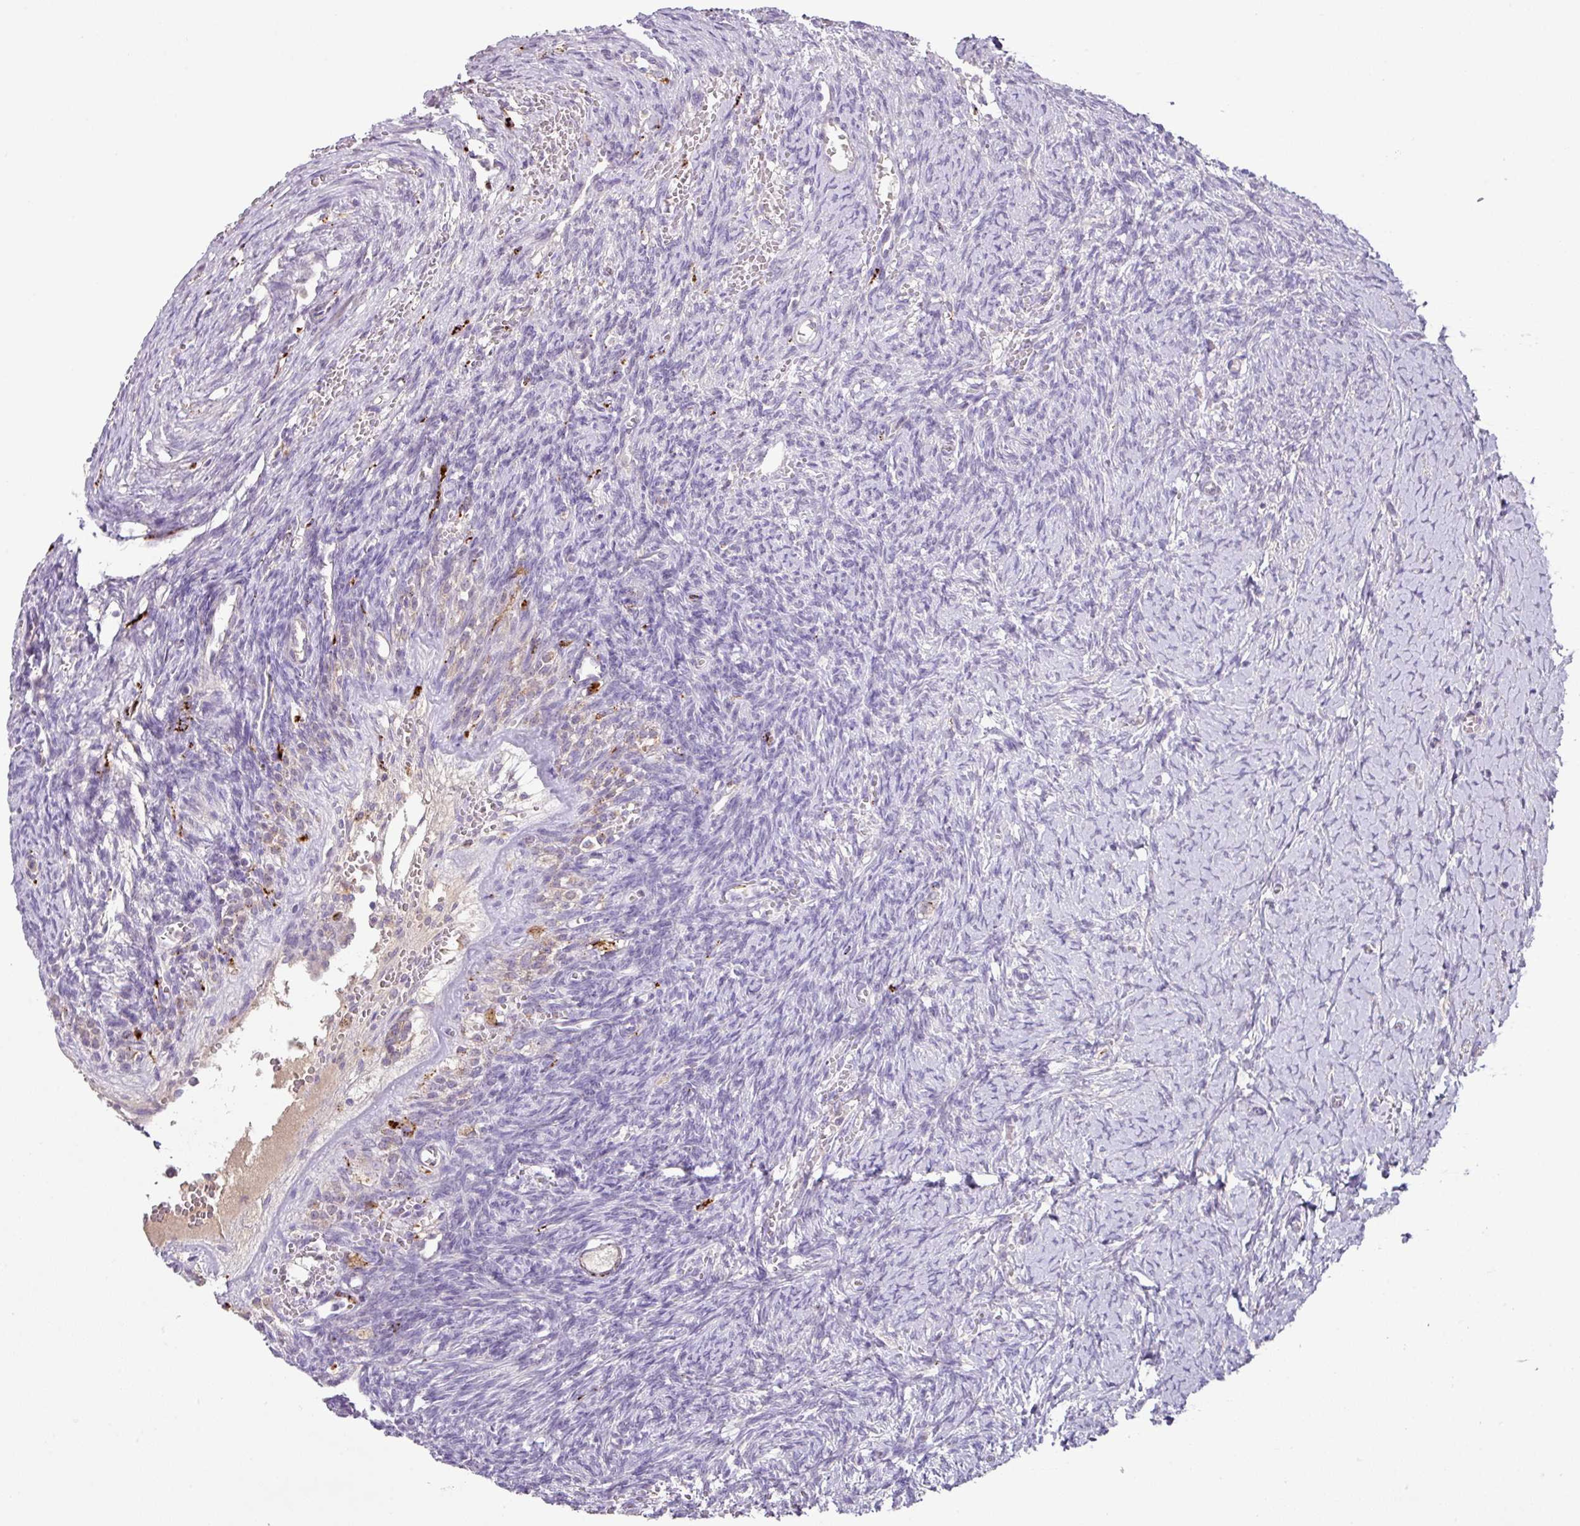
{"staining": {"intensity": "weak", "quantity": "<25%", "location": "cytoplasmic/membranous"}, "tissue": "ovary", "cell_type": "Follicle cells", "image_type": "normal", "snomed": [{"axis": "morphology", "description": "Normal tissue, NOS"}, {"axis": "topography", "description": "Ovary"}], "caption": "Immunohistochemistry photomicrograph of normal ovary stained for a protein (brown), which displays no positivity in follicle cells.", "gene": "PLEKHH3", "patient": {"sex": "female", "age": 39}}